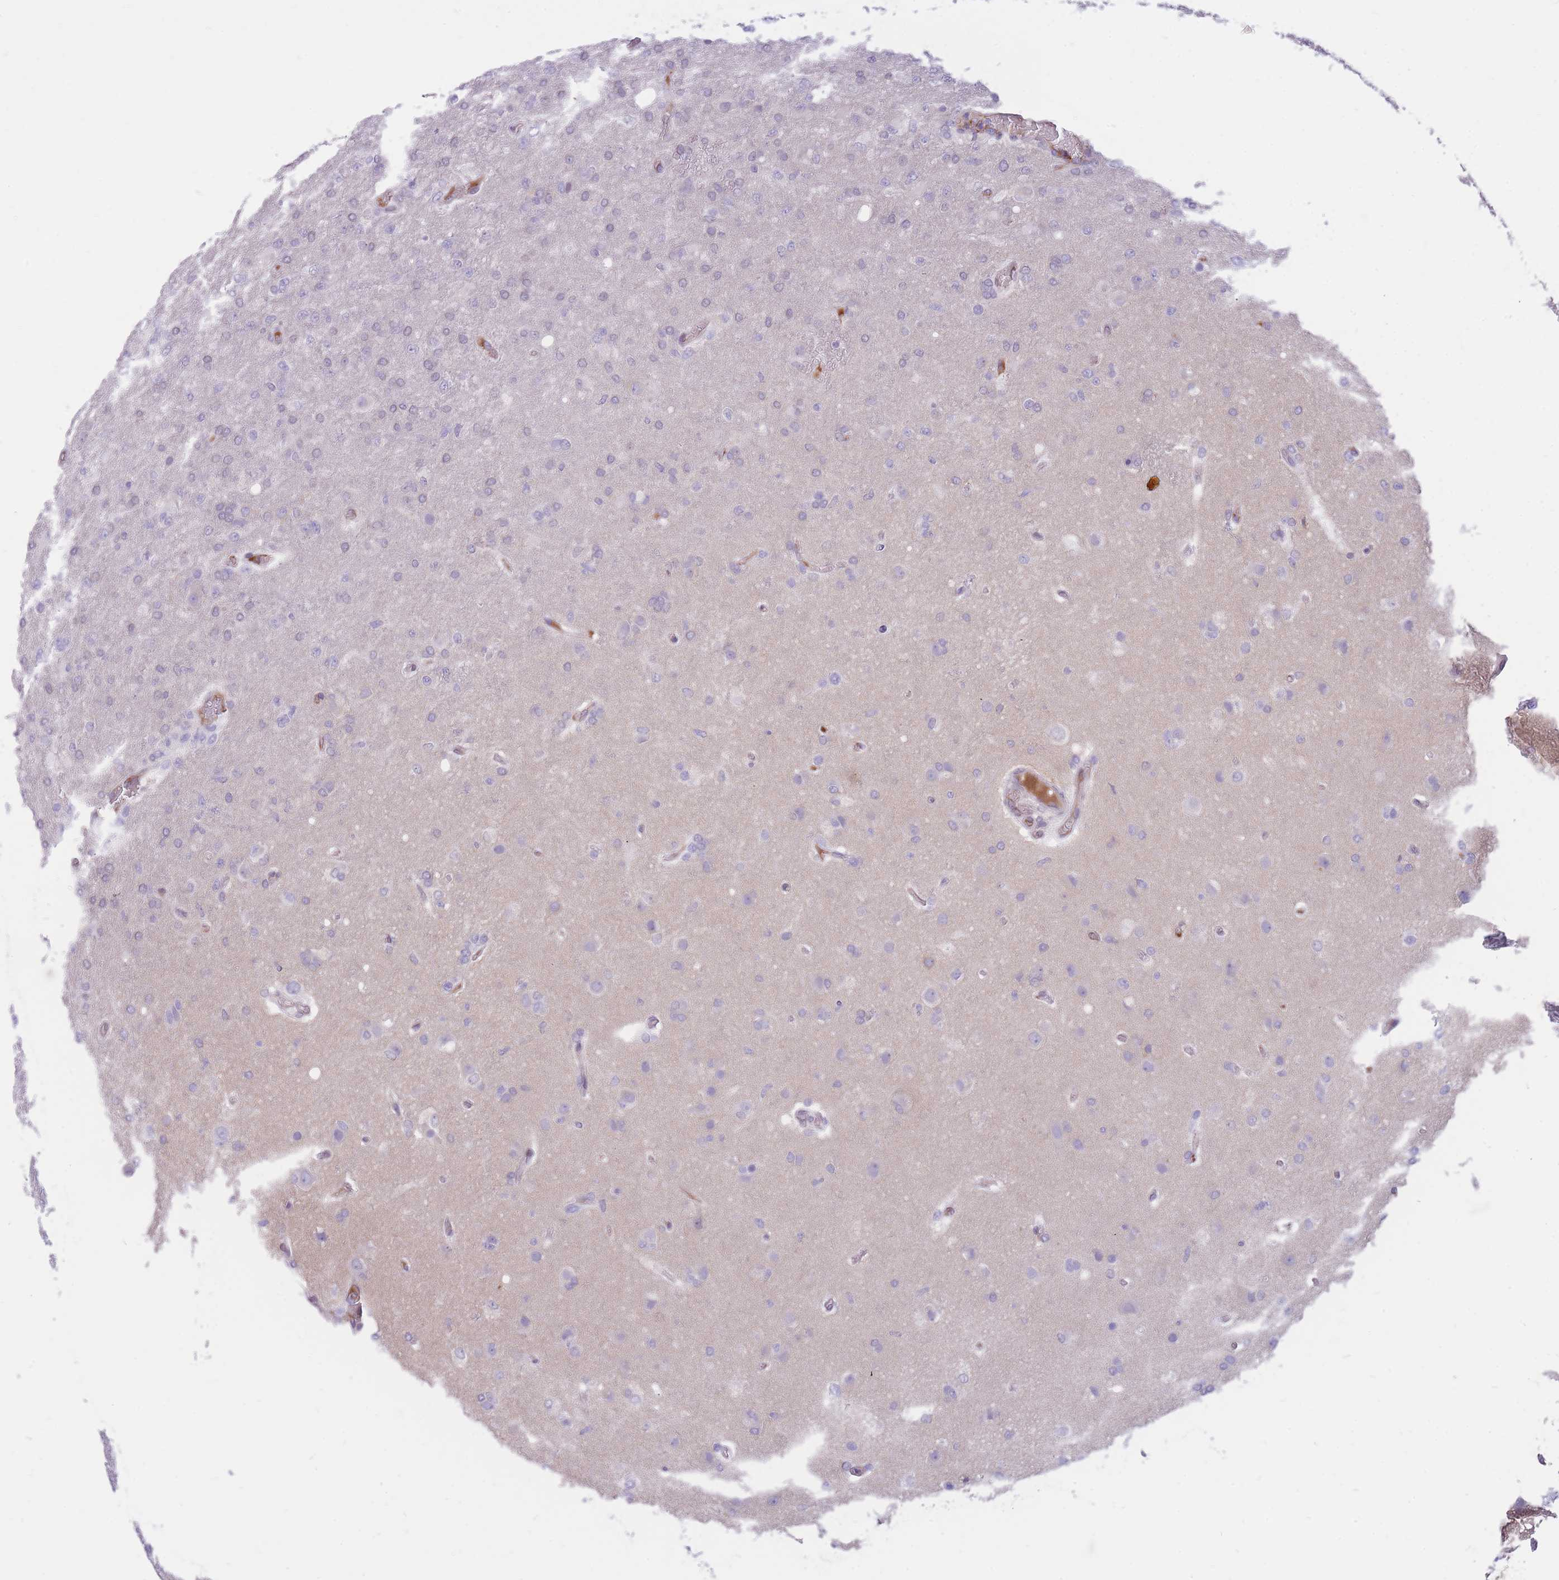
{"staining": {"intensity": "negative", "quantity": "none", "location": "none"}, "tissue": "glioma", "cell_type": "Tumor cells", "image_type": "cancer", "snomed": [{"axis": "morphology", "description": "Glioma, malignant, High grade"}, {"axis": "topography", "description": "Brain"}], "caption": "IHC of human malignant high-grade glioma displays no expression in tumor cells.", "gene": "HOOK2", "patient": {"sex": "female", "age": 74}}